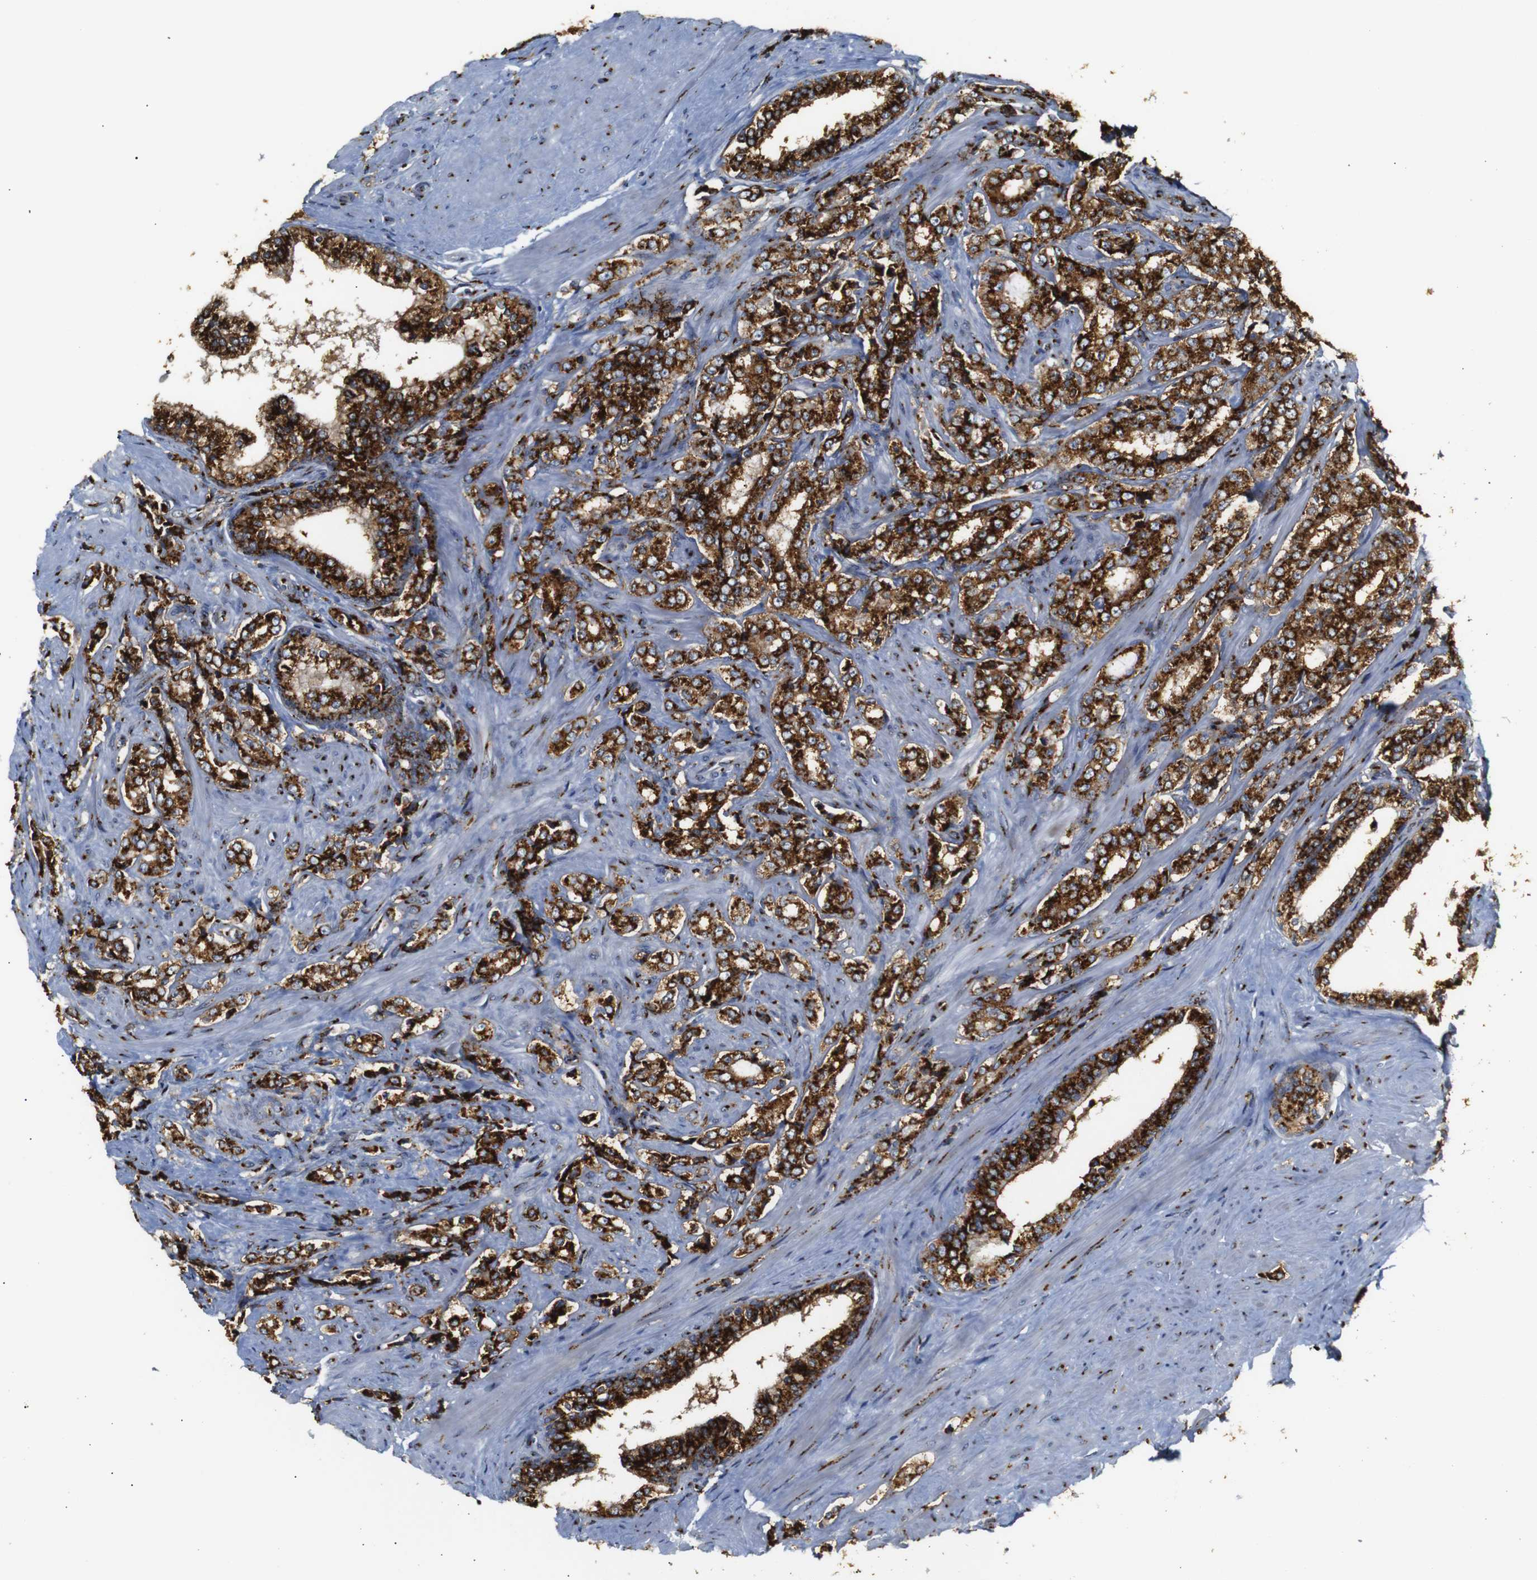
{"staining": {"intensity": "strong", "quantity": ">75%", "location": "cytoplasmic/membranous"}, "tissue": "prostate cancer", "cell_type": "Tumor cells", "image_type": "cancer", "snomed": [{"axis": "morphology", "description": "Adenocarcinoma, Low grade"}, {"axis": "topography", "description": "Prostate"}], "caption": "Immunohistochemistry photomicrograph of human prostate cancer stained for a protein (brown), which demonstrates high levels of strong cytoplasmic/membranous expression in about >75% of tumor cells.", "gene": "TGOLN2", "patient": {"sex": "male", "age": 60}}